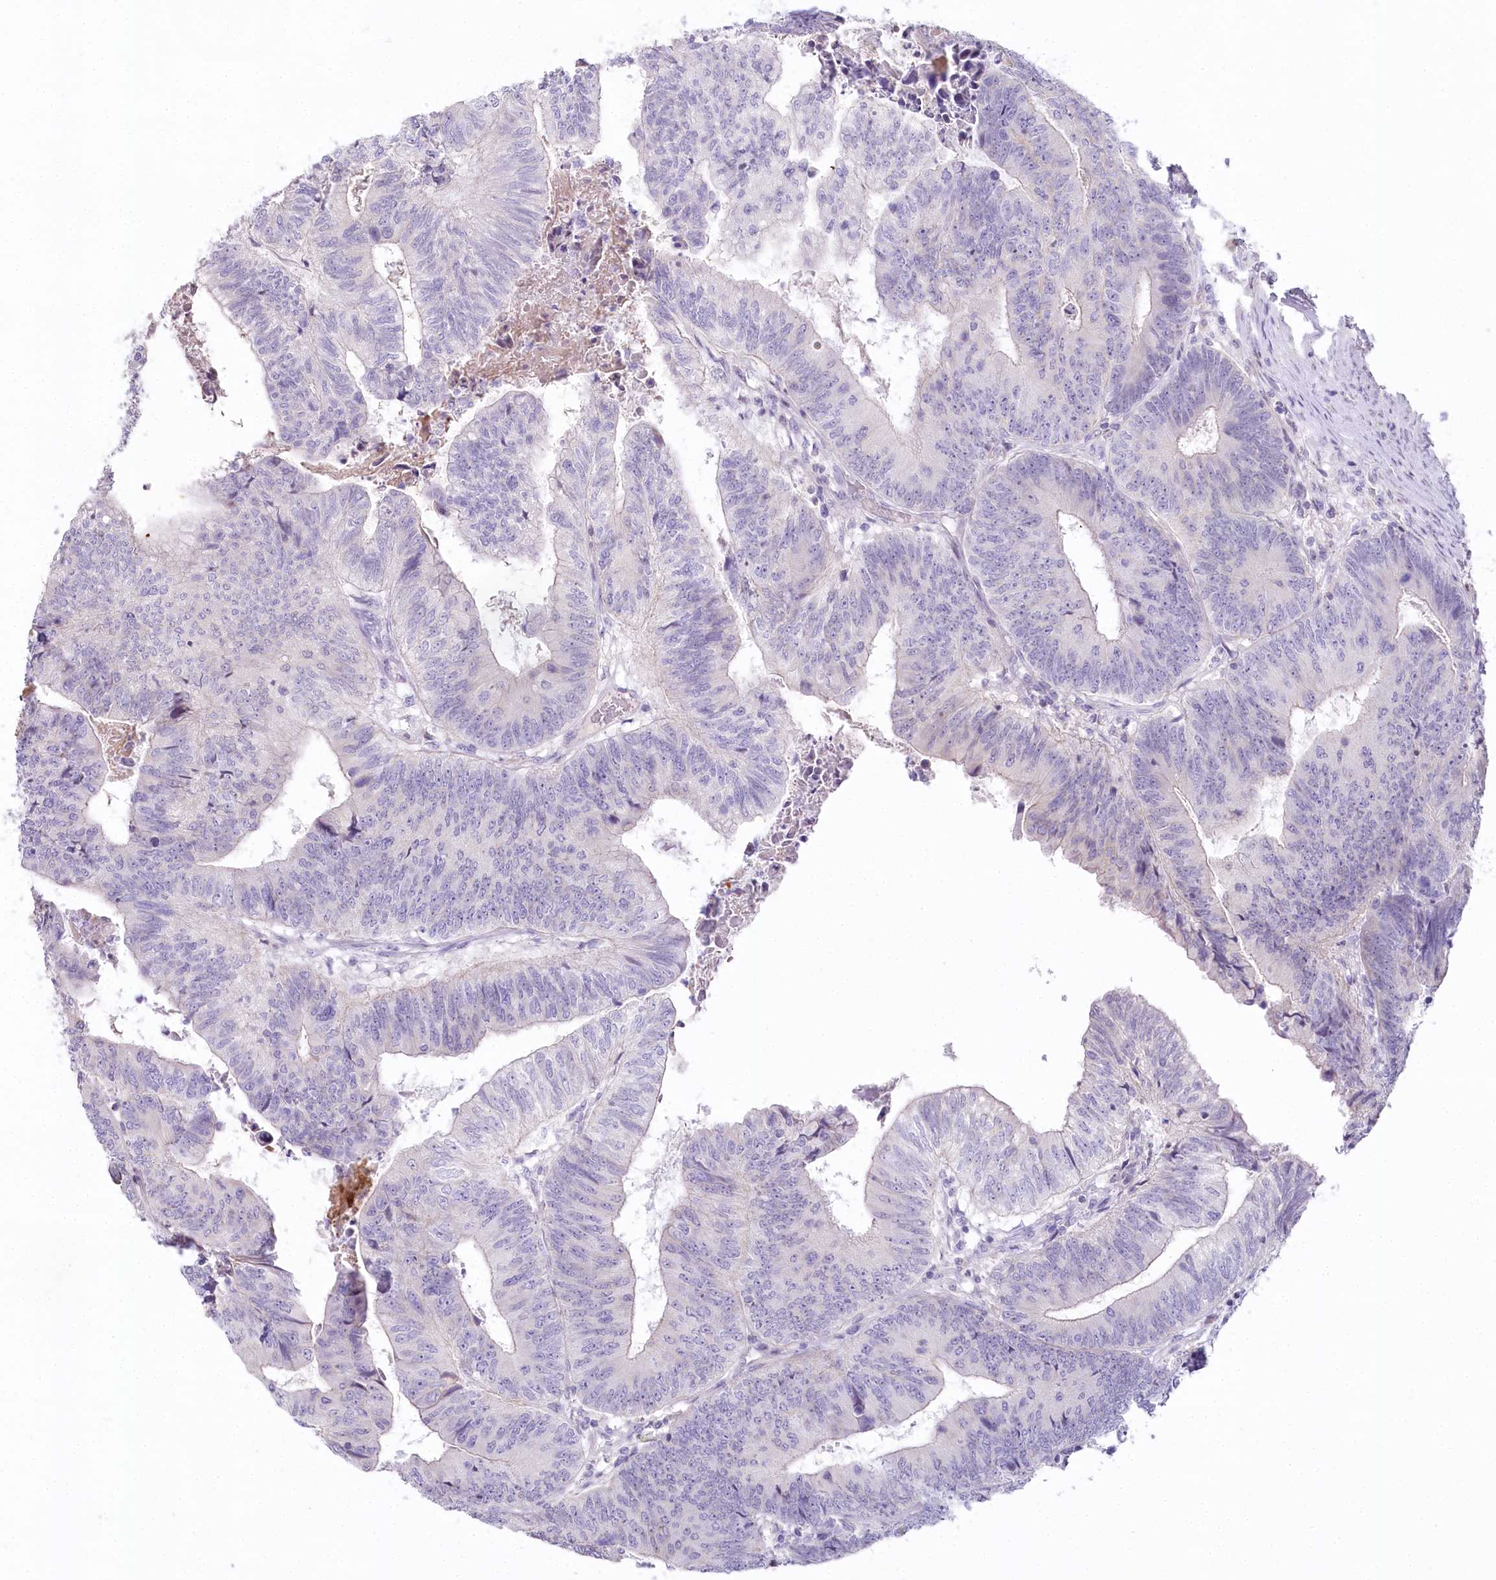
{"staining": {"intensity": "negative", "quantity": "none", "location": "none"}, "tissue": "colorectal cancer", "cell_type": "Tumor cells", "image_type": "cancer", "snomed": [{"axis": "morphology", "description": "Adenocarcinoma, NOS"}, {"axis": "topography", "description": "Colon"}], "caption": "DAB (3,3'-diaminobenzidine) immunohistochemical staining of colorectal cancer (adenocarcinoma) demonstrates no significant staining in tumor cells.", "gene": "MYOZ1", "patient": {"sex": "female", "age": 67}}